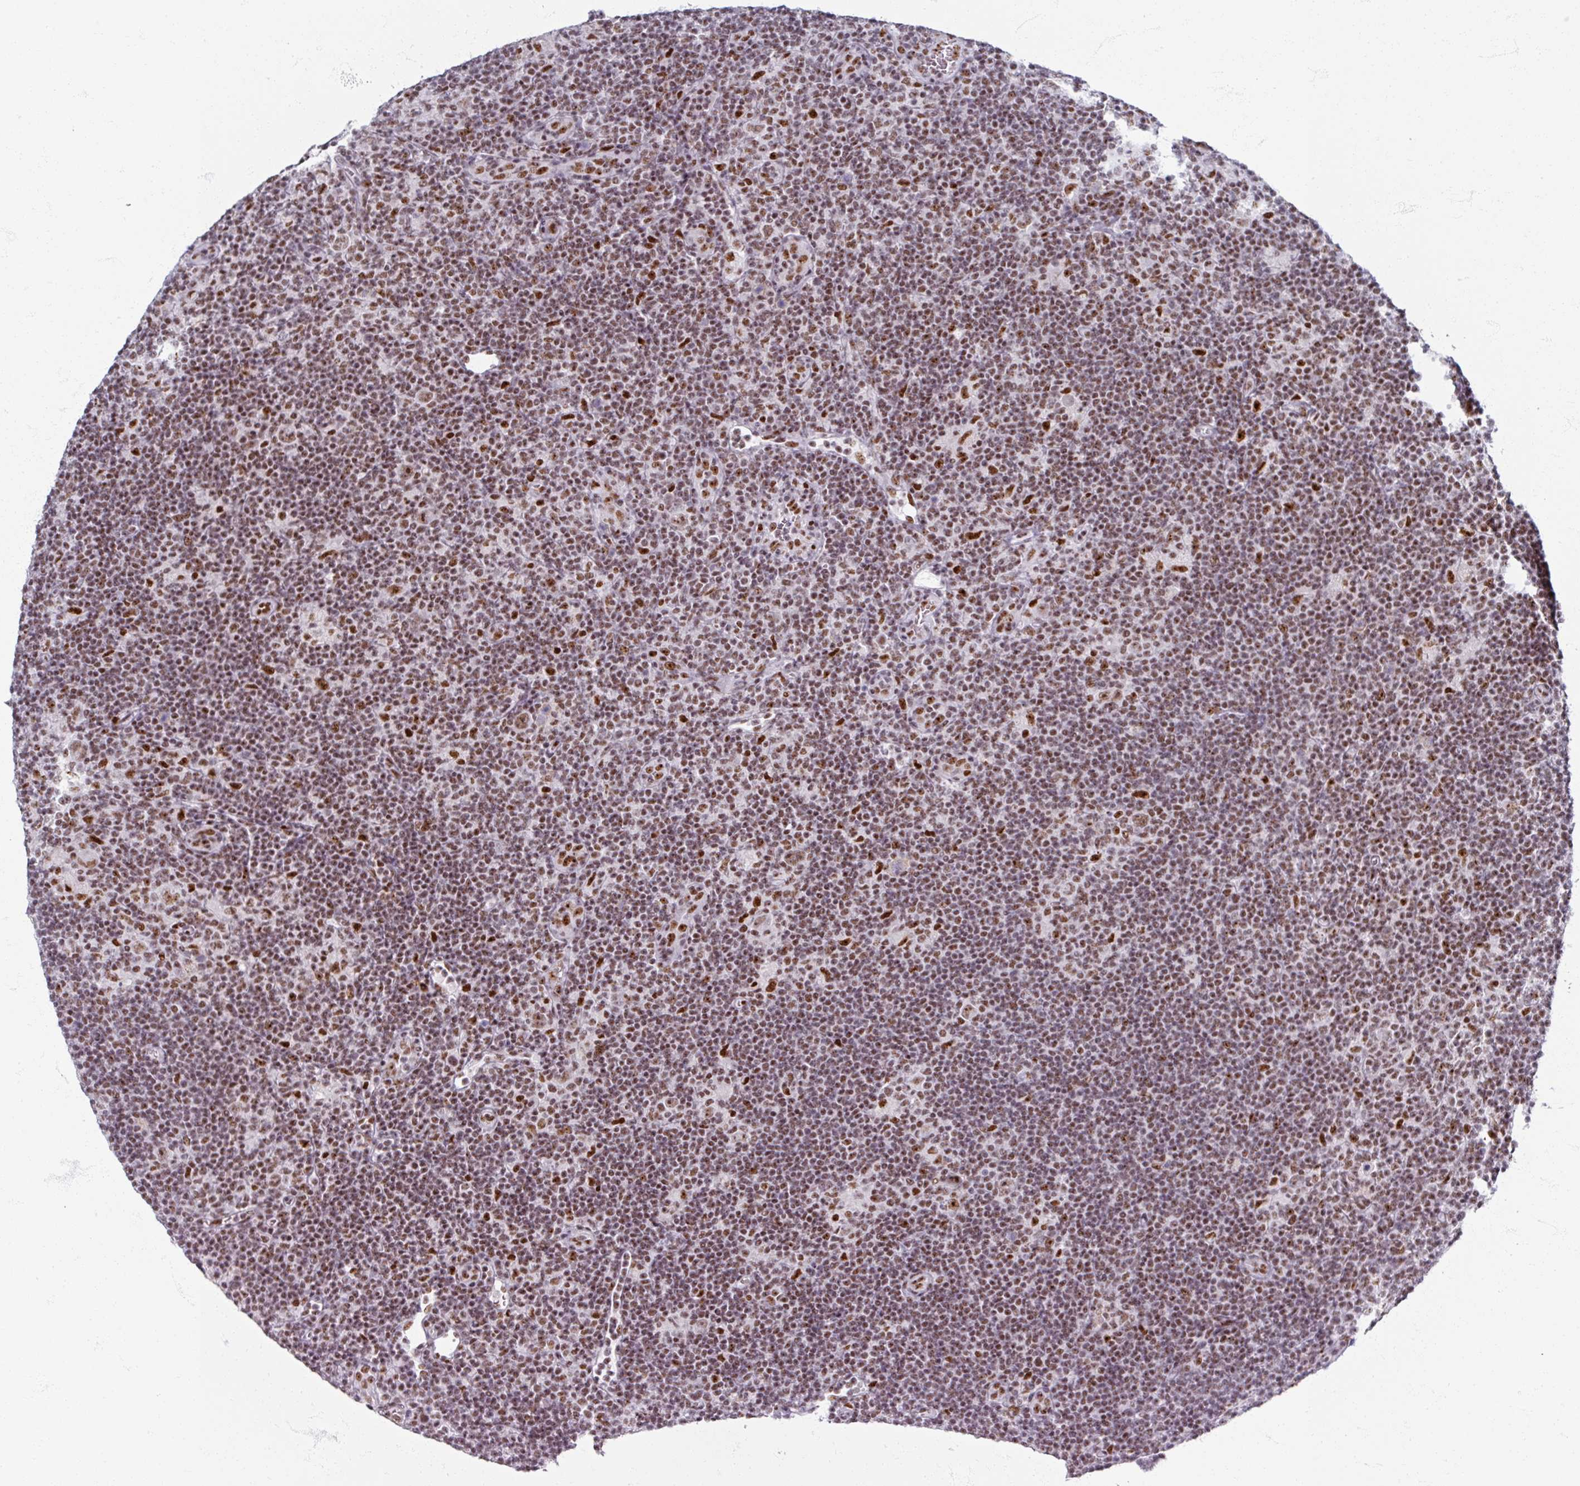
{"staining": {"intensity": "moderate", "quantity": ">75%", "location": "nuclear"}, "tissue": "lymphoma", "cell_type": "Tumor cells", "image_type": "cancer", "snomed": [{"axis": "morphology", "description": "Hodgkin's disease, NOS"}, {"axis": "topography", "description": "Lymph node"}], "caption": "Lymphoma stained for a protein demonstrates moderate nuclear positivity in tumor cells.", "gene": "ADAR", "patient": {"sex": "female", "age": 57}}